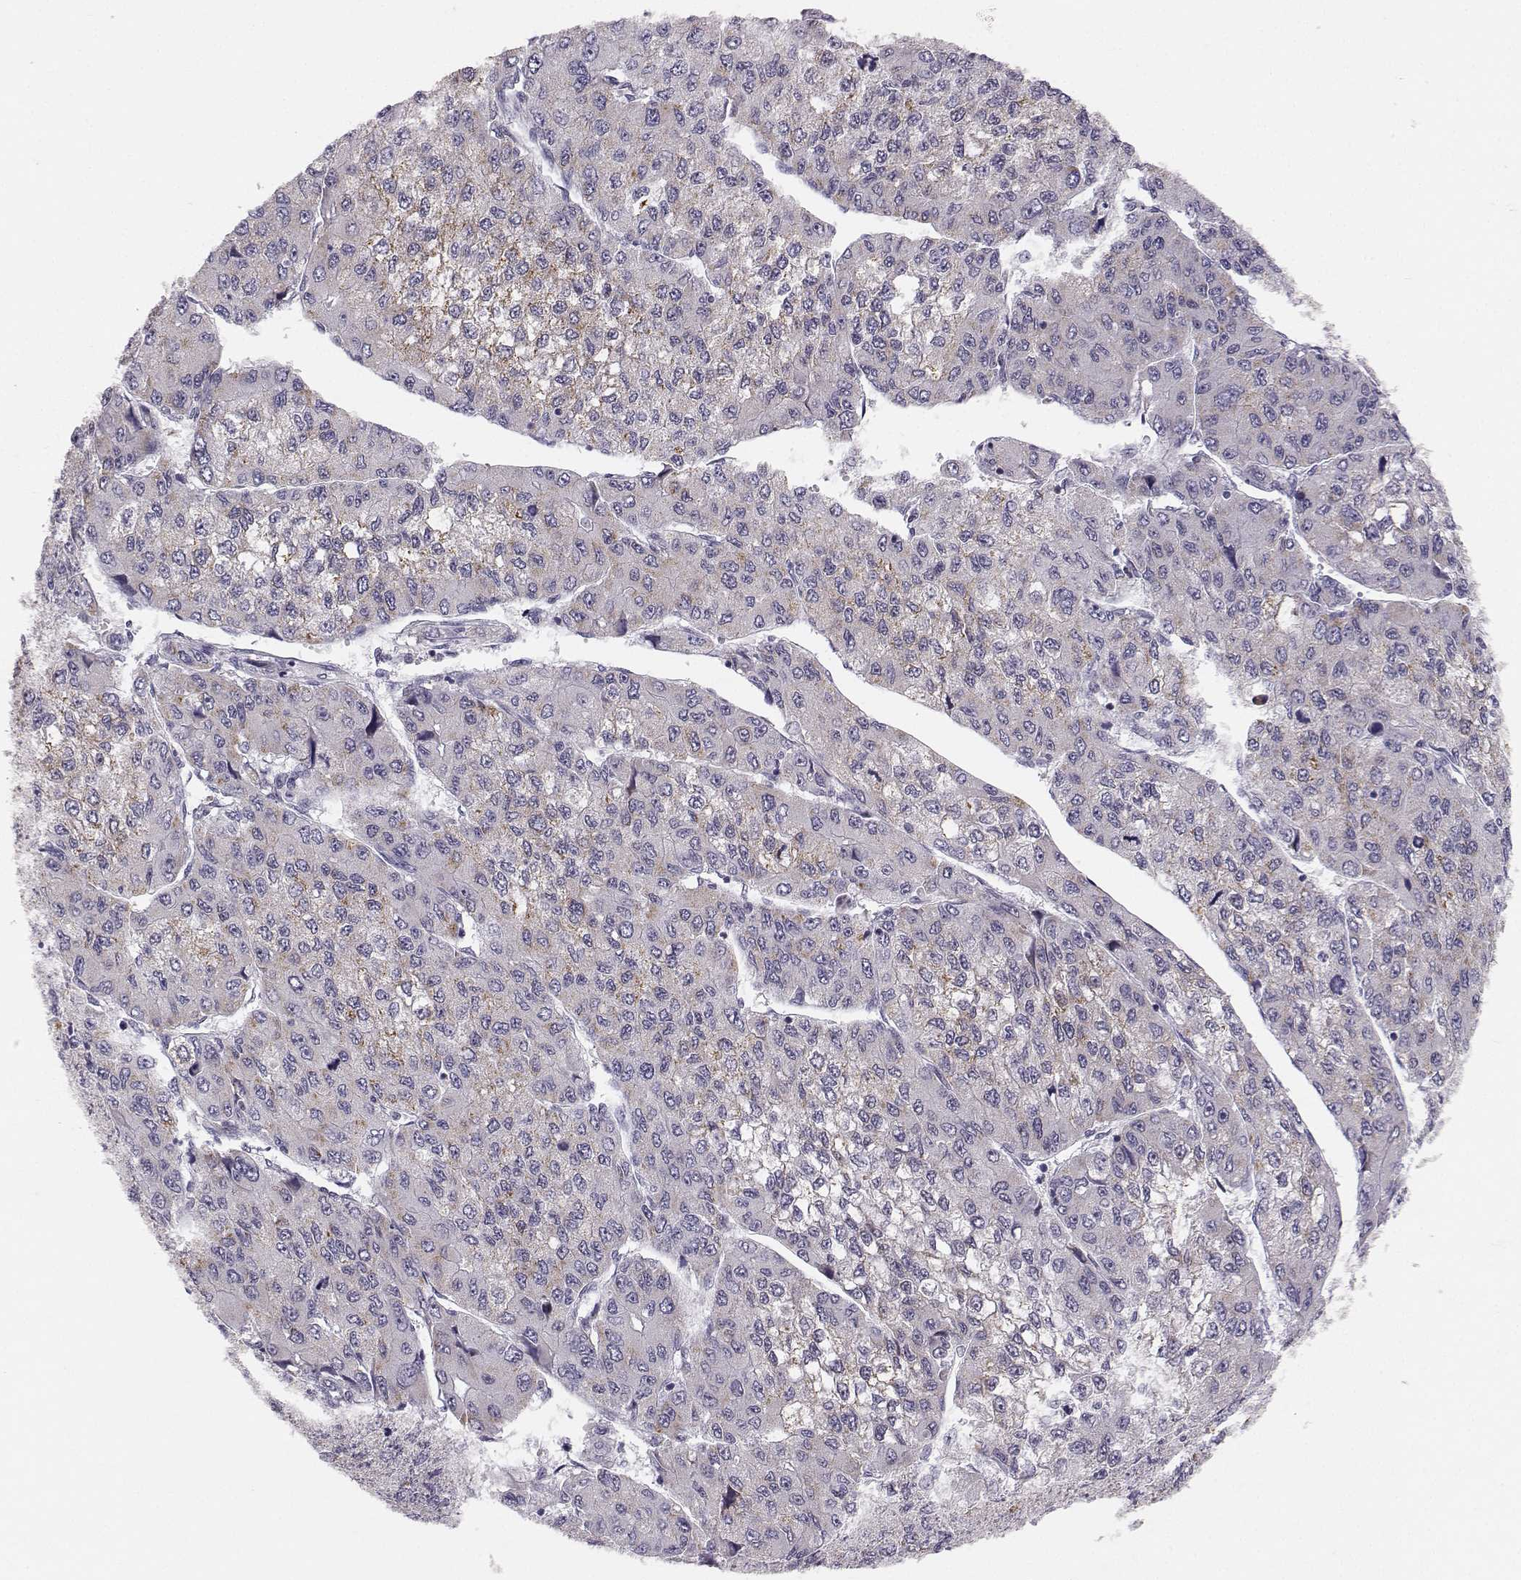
{"staining": {"intensity": "weak", "quantity": "<25%", "location": "cytoplasmic/membranous"}, "tissue": "liver cancer", "cell_type": "Tumor cells", "image_type": "cancer", "snomed": [{"axis": "morphology", "description": "Carcinoma, Hepatocellular, NOS"}, {"axis": "topography", "description": "Liver"}], "caption": "Liver cancer was stained to show a protein in brown. There is no significant staining in tumor cells.", "gene": "HTR7", "patient": {"sex": "female", "age": 66}}